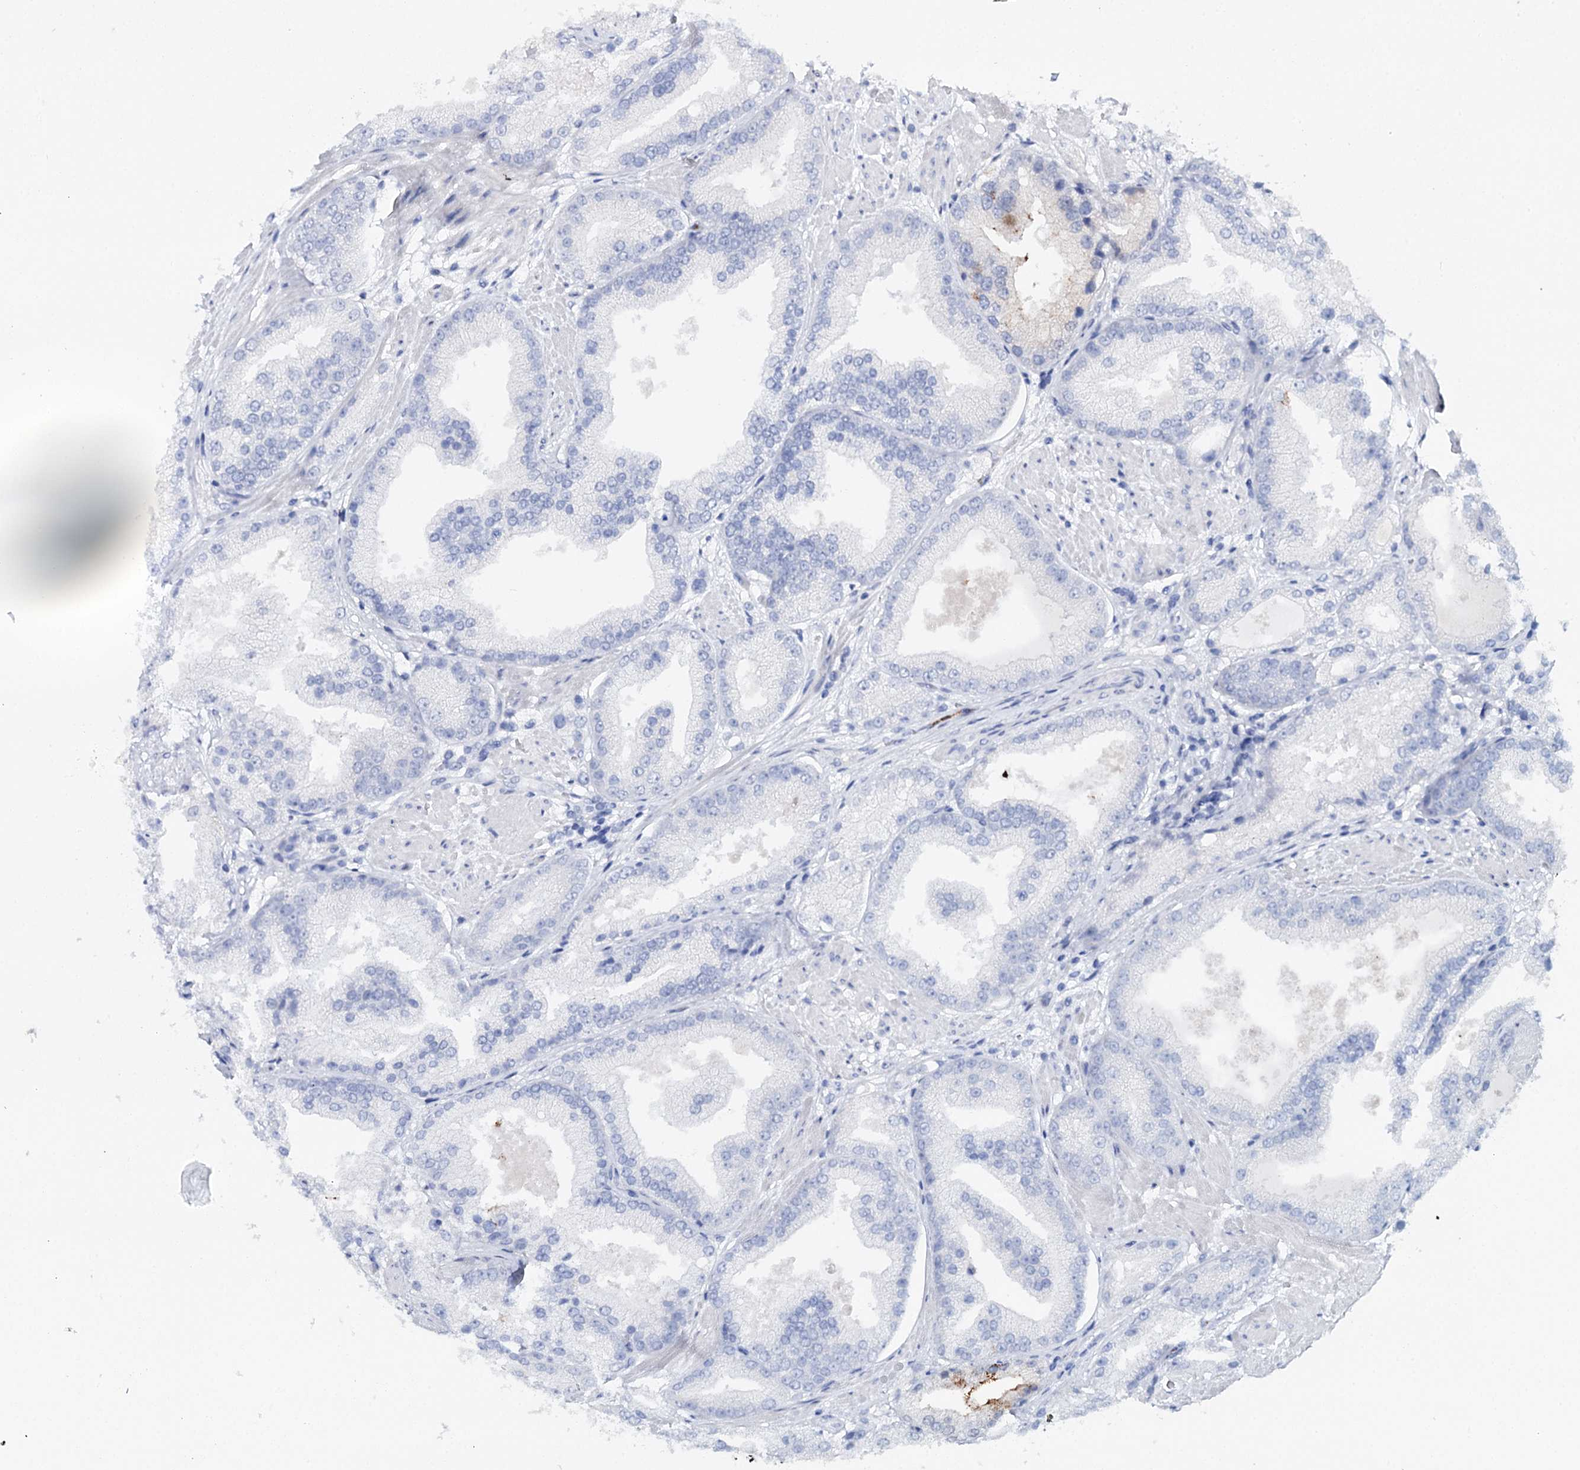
{"staining": {"intensity": "negative", "quantity": "none", "location": "none"}, "tissue": "prostate cancer", "cell_type": "Tumor cells", "image_type": "cancer", "snomed": [{"axis": "morphology", "description": "Adenocarcinoma, Low grade"}, {"axis": "topography", "description": "Prostate"}], "caption": "IHC of human prostate cancer (low-grade adenocarcinoma) exhibits no staining in tumor cells.", "gene": "CEACAM8", "patient": {"sex": "male", "age": 67}}